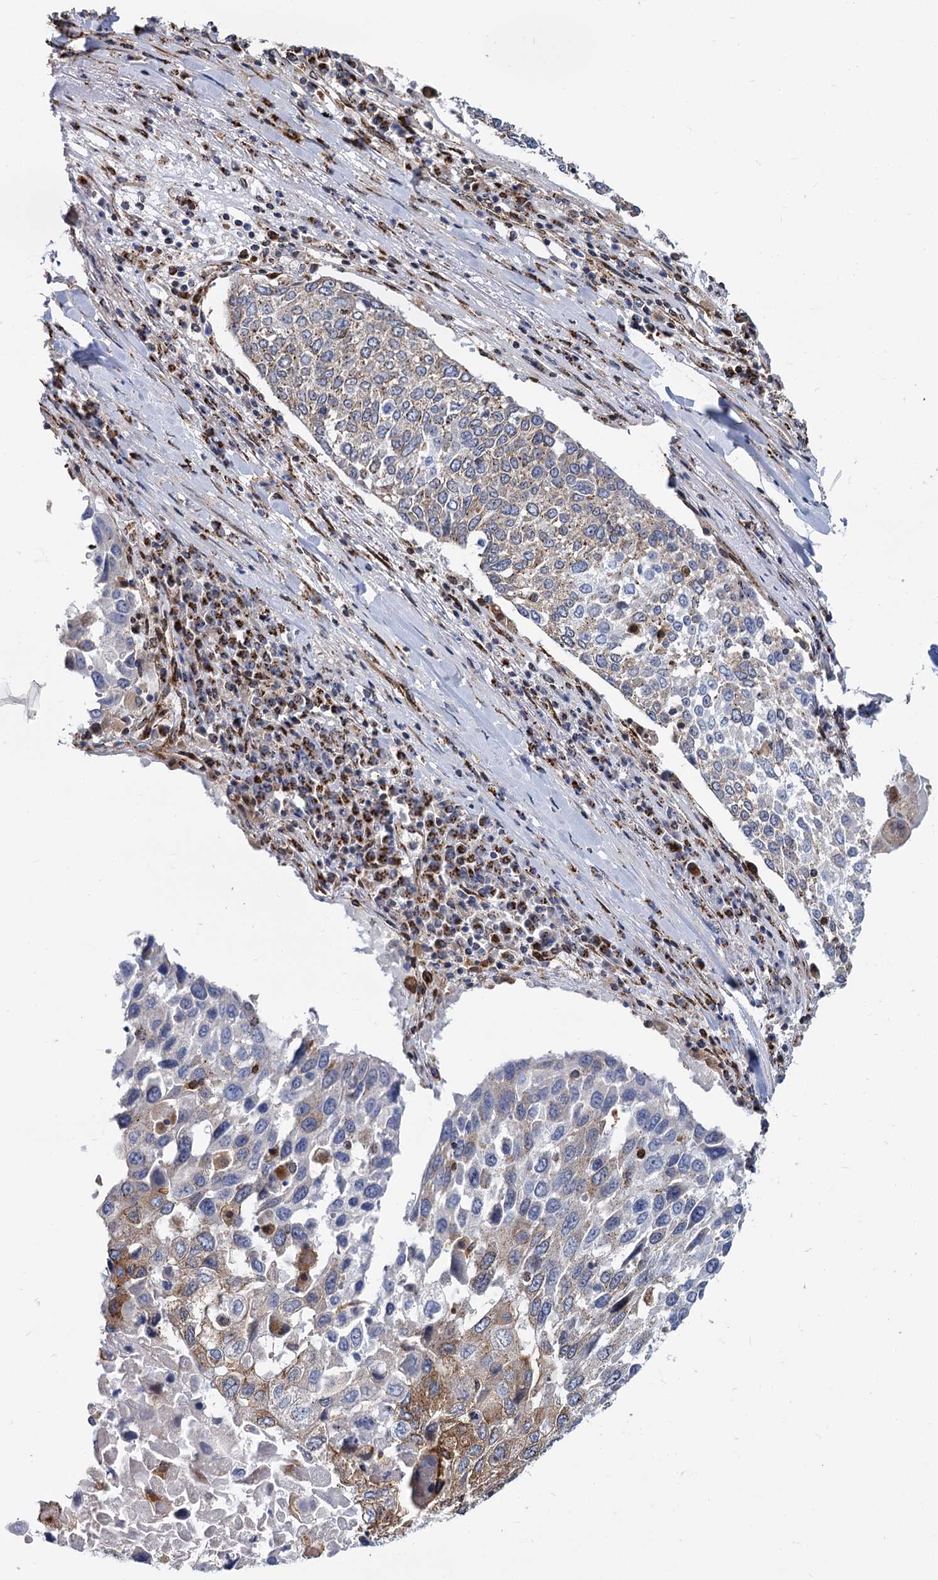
{"staining": {"intensity": "weak", "quantity": "25%-75%", "location": "cytoplasmic/membranous"}, "tissue": "lung cancer", "cell_type": "Tumor cells", "image_type": "cancer", "snomed": [{"axis": "morphology", "description": "Squamous cell carcinoma, NOS"}, {"axis": "topography", "description": "Lung"}], "caption": "Protein staining of squamous cell carcinoma (lung) tissue demonstrates weak cytoplasmic/membranous positivity in about 25%-75% of tumor cells.", "gene": "SUPT20H", "patient": {"sex": "male", "age": 65}}